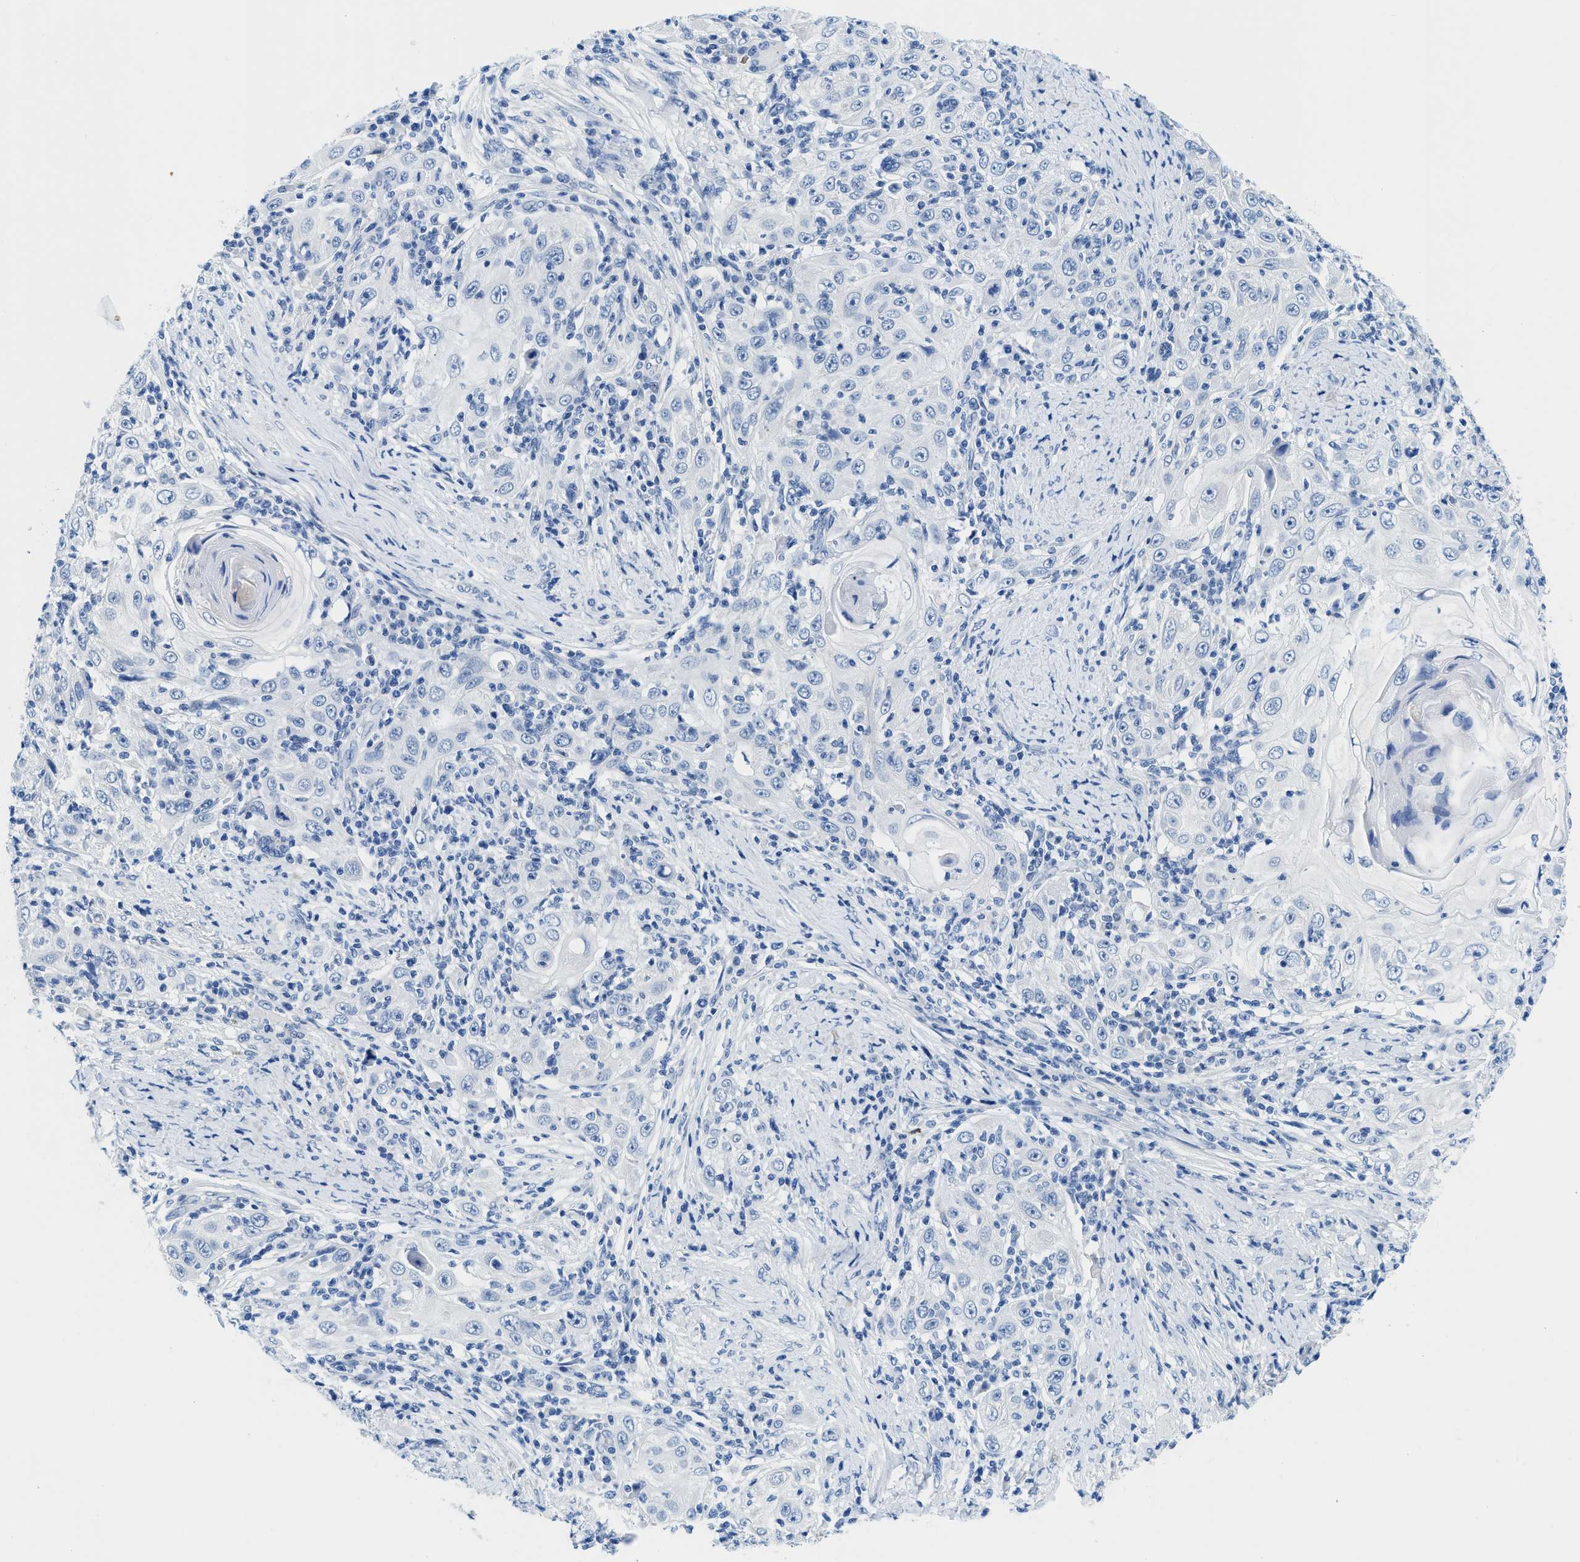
{"staining": {"intensity": "negative", "quantity": "none", "location": "none"}, "tissue": "skin cancer", "cell_type": "Tumor cells", "image_type": "cancer", "snomed": [{"axis": "morphology", "description": "Squamous cell carcinoma, NOS"}, {"axis": "topography", "description": "Skin"}], "caption": "Immunohistochemical staining of squamous cell carcinoma (skin) displays no significant expression in tumor cells.", "gene": "MBL2", "patient": {"sex": "female", "age": 88}}